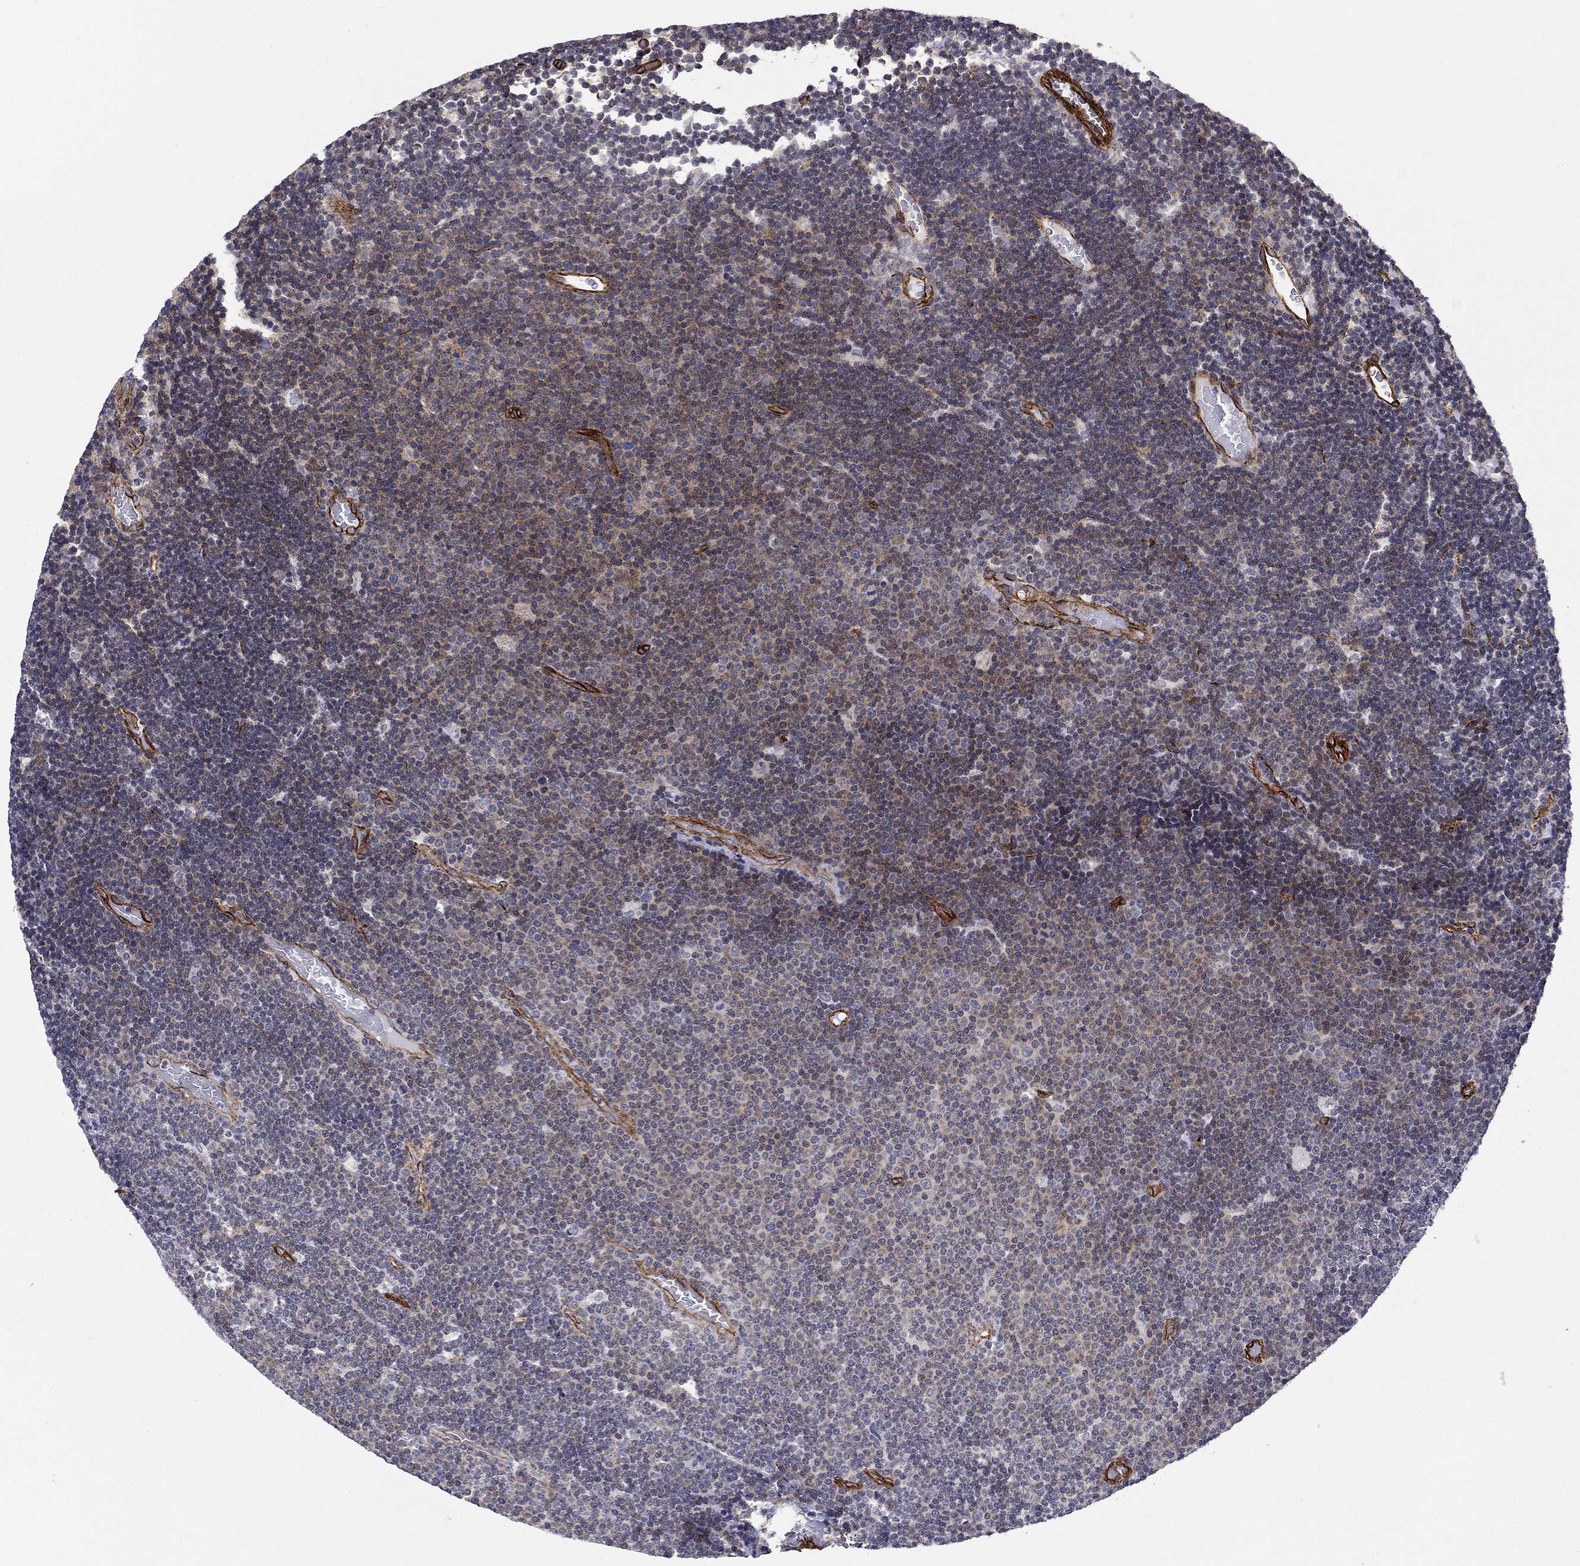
{"staining": {"intensity": "weak", "quantity": "<25%", "location": "cytoplasmic/membranous"}, "tissue": "lymphoma", "cell_type": "Tumor cells", "image_type": "cancer", "snomed": [{"axis": "morphology", "description": "Malignant lymphoma, non-Hodgkin's type, Low grade"}, {"axis": "topography", "description": "Brain"}], "caption": "DAB (3,3'-diaminobenzidine) immunohistochemical staining of human lymphoma reveals no significant staining in tumor cells. (Stains: DAB (3,3'-diaminobenzidine) immunohistochemistry with hematoxylin counter stain, Microscopy: brightfield microscopy at high magnification).", "gene": "SYNC", "patient": {"sex": "female", "age": 66}}